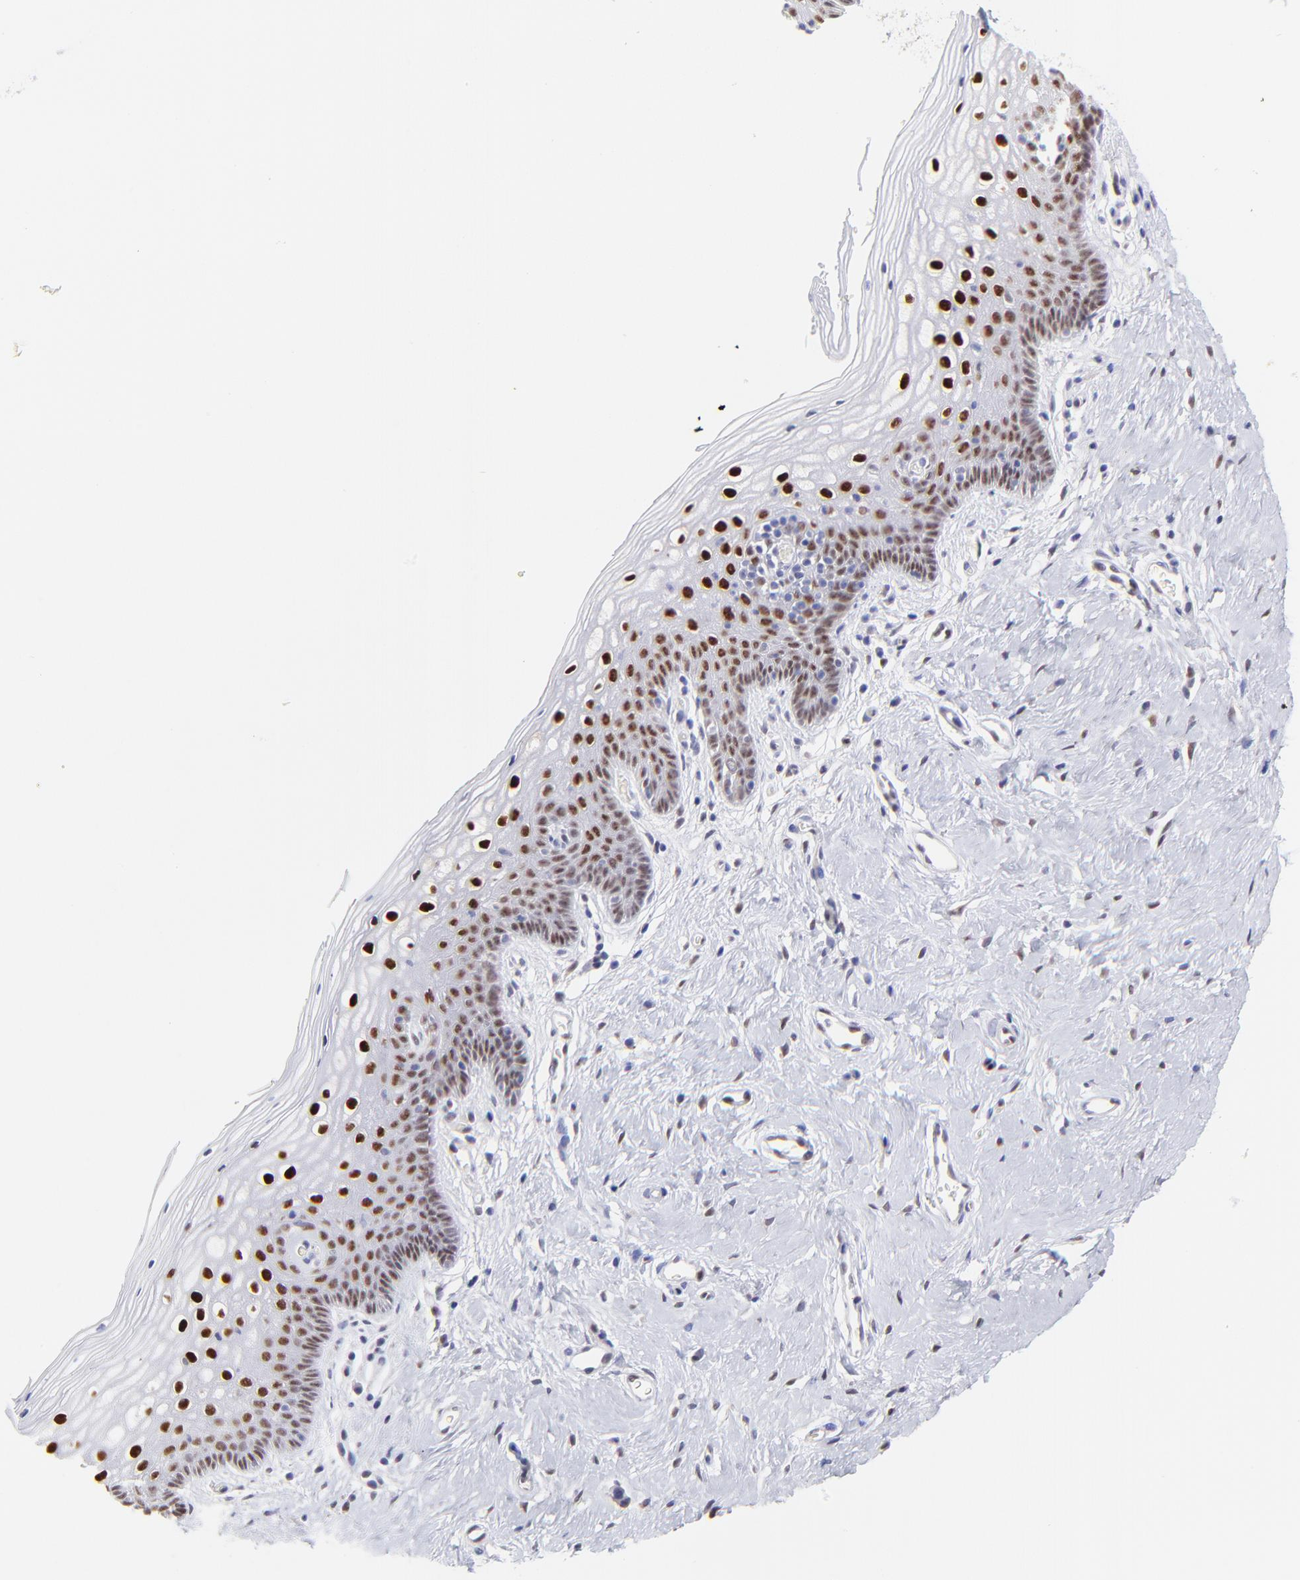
{"staining": {"intensity": "strong", "quantity": "25%-75%", "location": "nuclear"}, "tissue": "vagina", "cell_type": "Squamous epithelial cells", "image_type": "normal", "snomed": [{"axis": "morphology", "description": "Normal tissue, NOS"}, {"axis": "topography", "description": "Vagina"}], "caption": "Vagina stained with IHC displays strong nuclear positivity in about 25%-75% of squamous epithelial cells.", "gene": "KLF4", "patient": {"sex": "female", "age": 46}}